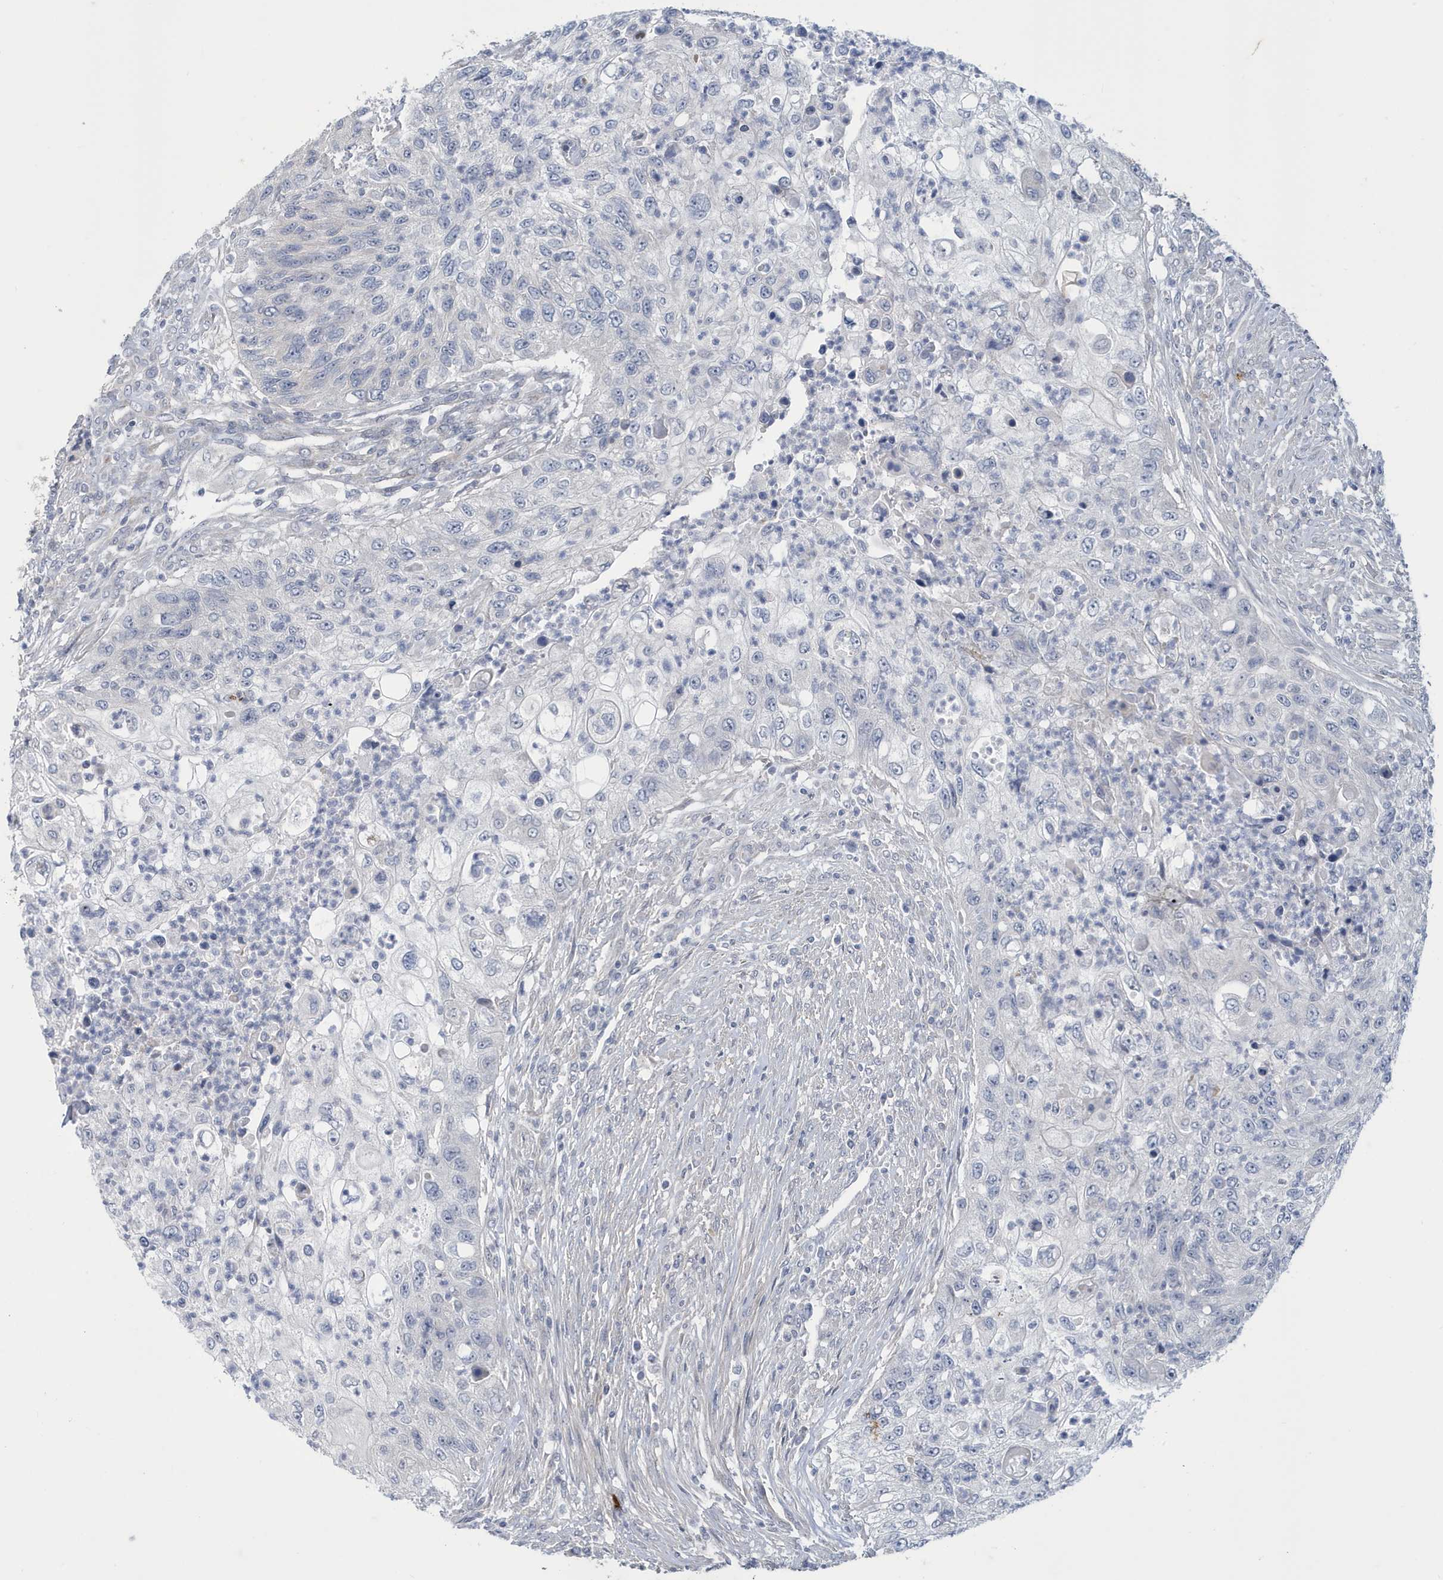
{"staining": {"intensity": "negative", "quantity": "none", "location": "none"}, "tissue": "urothelial cancer", "cell_type": "Tumor cells", "image_type": "cancer", "snomed": [{"axis": "morphology", "description": "Urothelial carcinoma, High grade"}, {"axis": "topography", "description": "Urinary bladder"}], "caption": "Immunohistochemistry of human urothelial cancer demonstrates no positivity in tumor cells. Nuclei are stained in blue.", "gene": "ZNF654", "patient": {"sex": "female", "age": 60}}